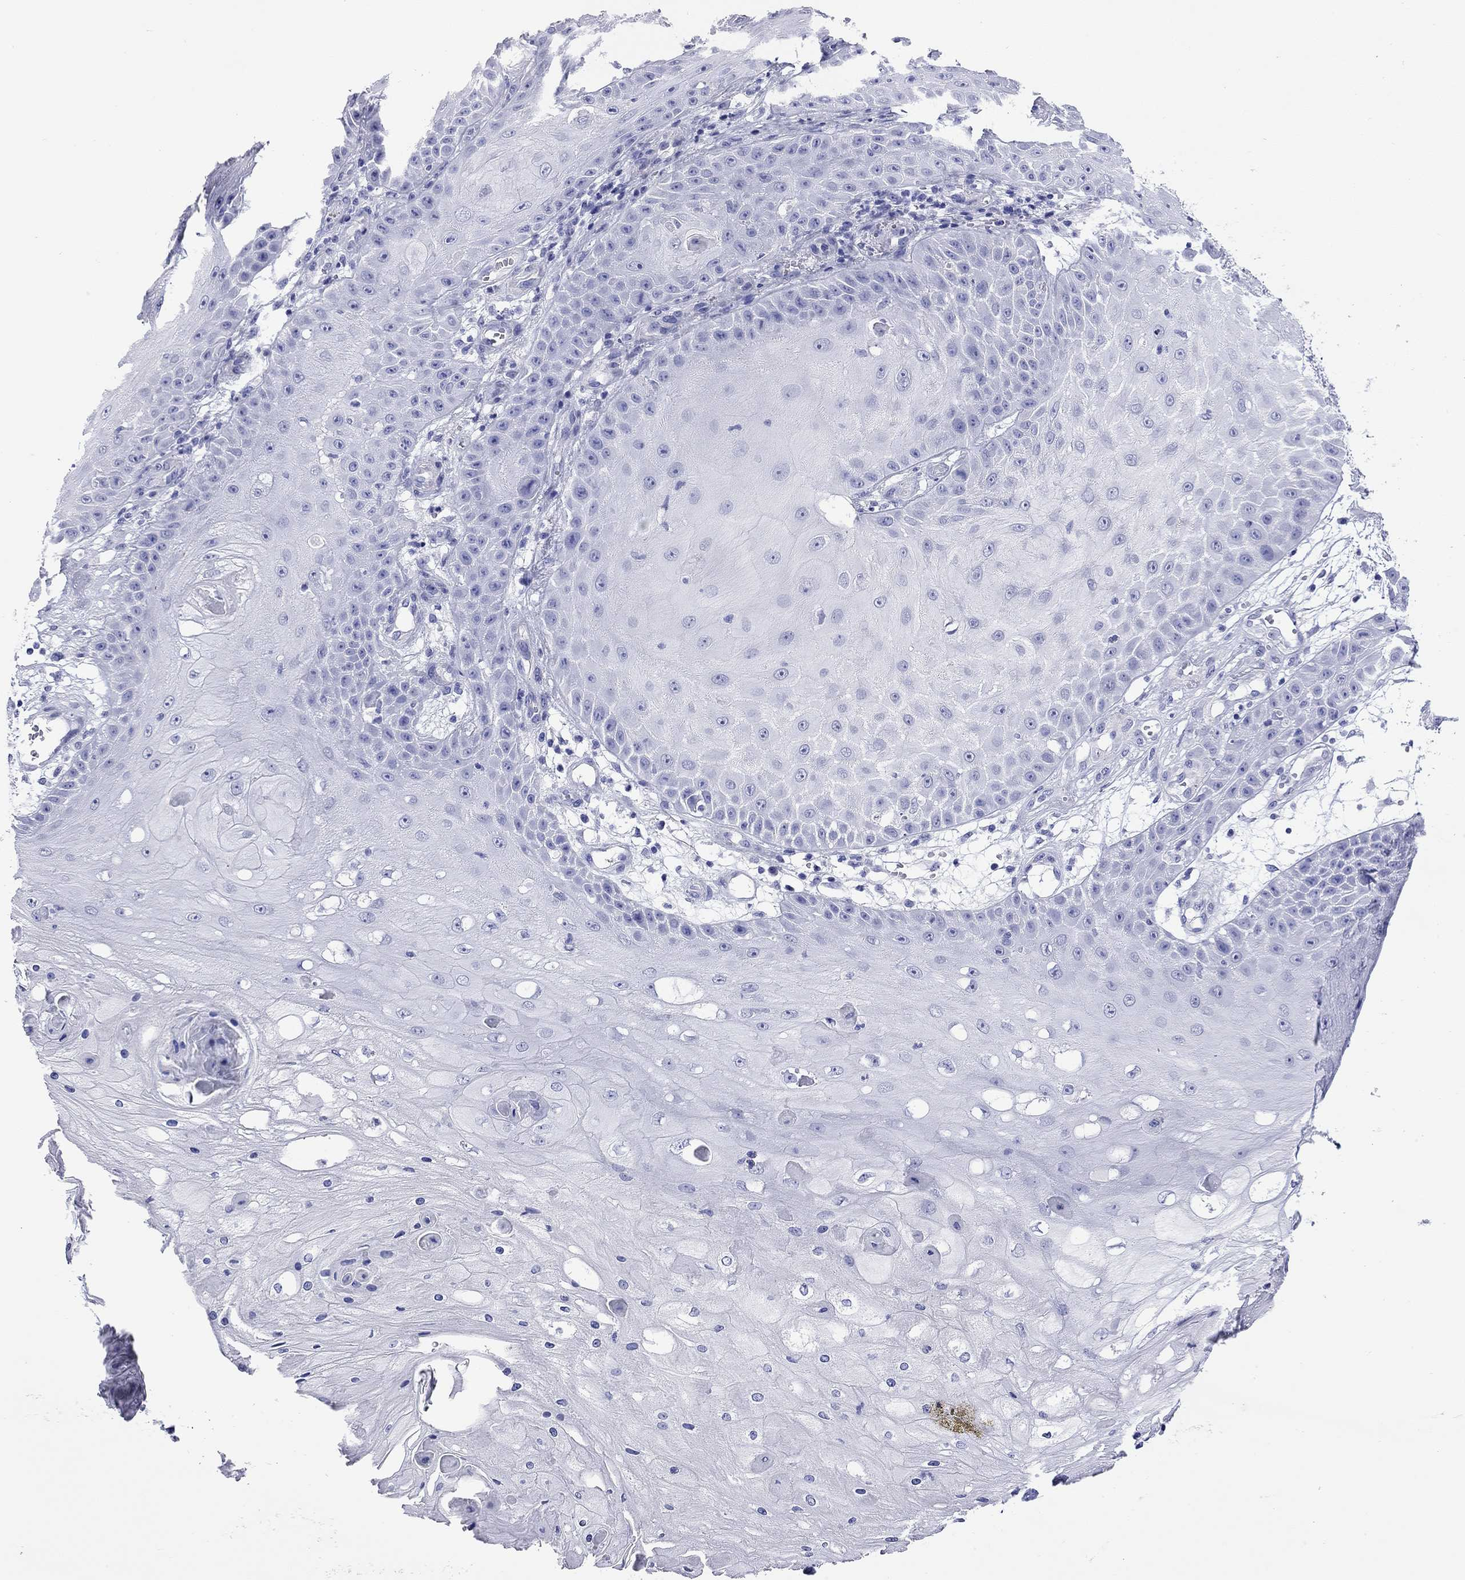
{"staining": {"intensity": "negative", "quantity": "none", "location": "none"}, "tissue": "skin cancer", "cell_type": "Tumor cells", "image_type": "cancer", "snomed": [{"axis": "morphology", "description": "Squamous cell carcinoma, NOS"}, {"axis": "topography", "description": "Skin"}], "caption": "The image reveals no significant staining in tumor cells of squamous cell carcinoma (skin).", "gene": "KIAA2012", "patient": {"sex": "male", "age": 70}}